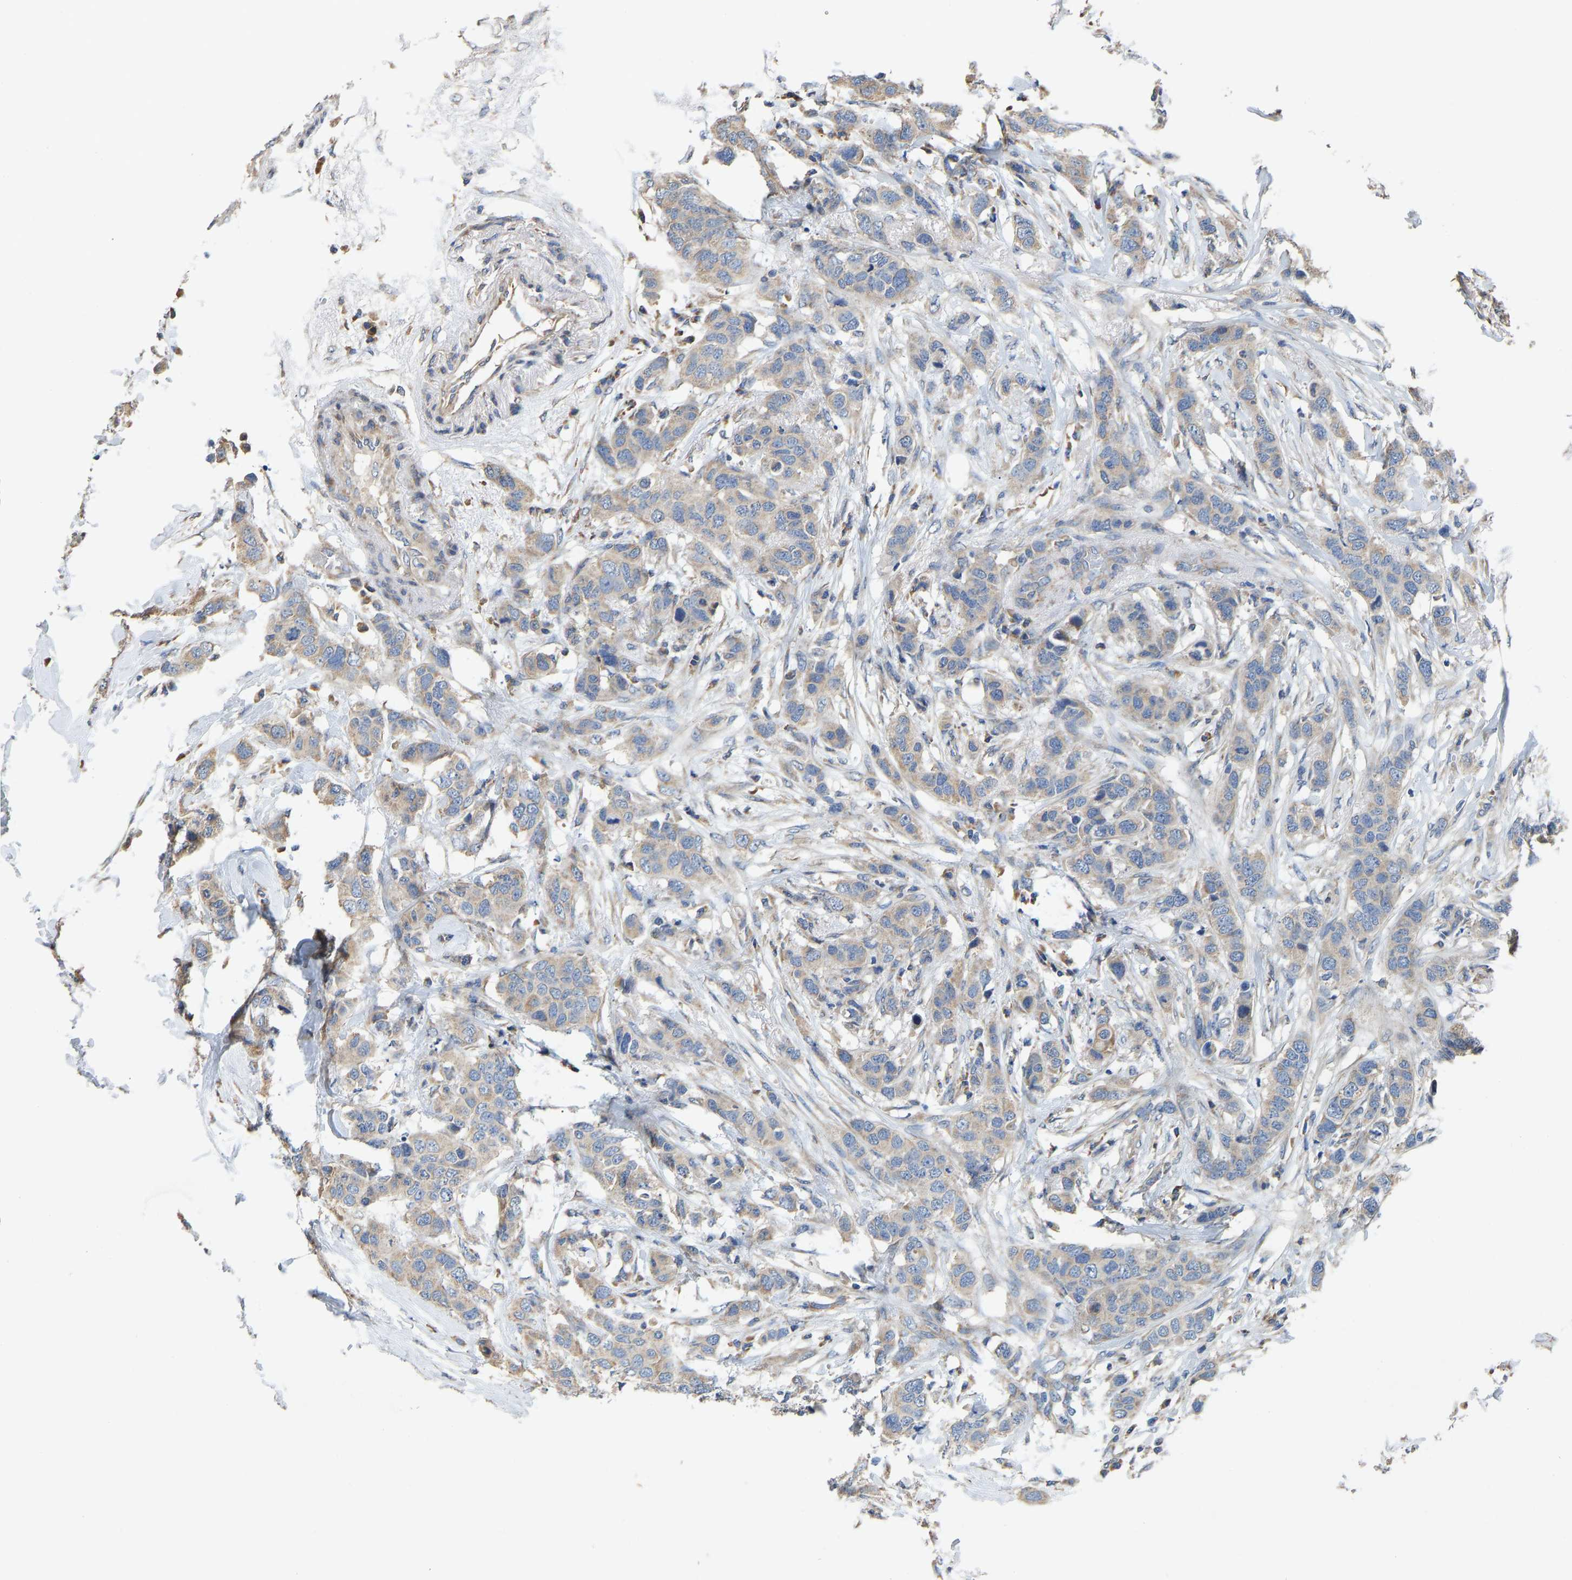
{"staining": {"intensity": "weak", "quantity": ">75%", "location": "cytoplasmic/membranous"}, "tissue": "breast cancer", "cell_type": "Tumor cells", "image_type": "cancer", "snomed": [{"axis": "morphology", "description": "Duct carcinoma"}, {"axis": "topography", "description": "Breast"}], "caption": "A brown stain shows weak cytoplasmic/membranous positivity of a protein in intraductal carcinoma (breast) tumor cells.", "gene": "TMEM150A", "patient": {"sex": "female", "age": 50}}